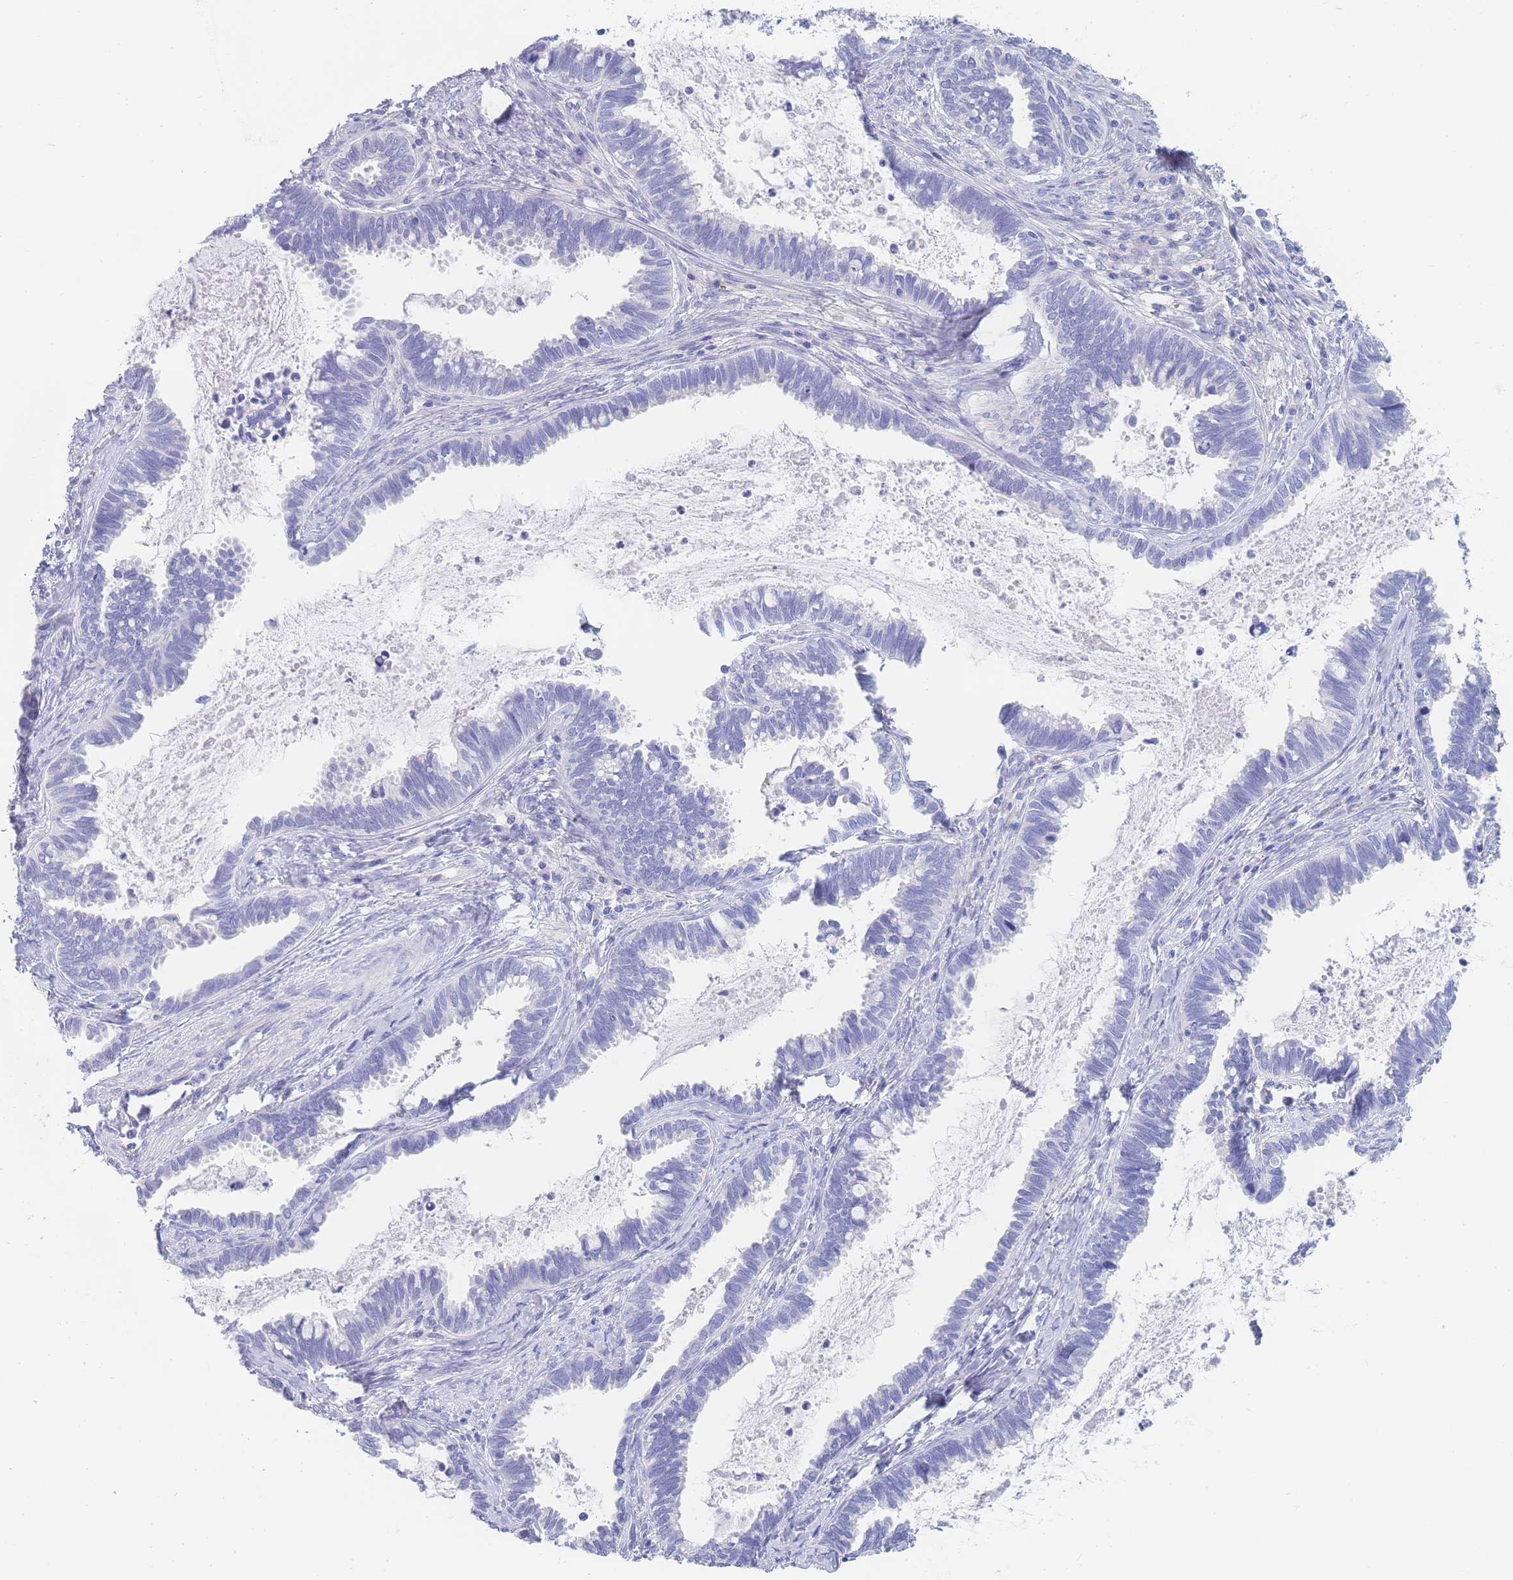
{"staining": {"intensity": "negative", "quantity": "none", "location": "none"}, "tissue": "cervical cancer", "cell_type": "Tumor cells", "image_type": "cancer", "snomed": [{"axis": "morphology", "description": "Adenocarcinoma, NOS"}, {"axis": "topography", "description": "Cervix"}], "caption": "This is a histopathology image of immunohistochemistry staining of cervical cancer (adenocarcinoma), which shows no positivity in tumor cells.", "gene": "LZTFL1", "patient": {"sex": "female", "age": 37}}